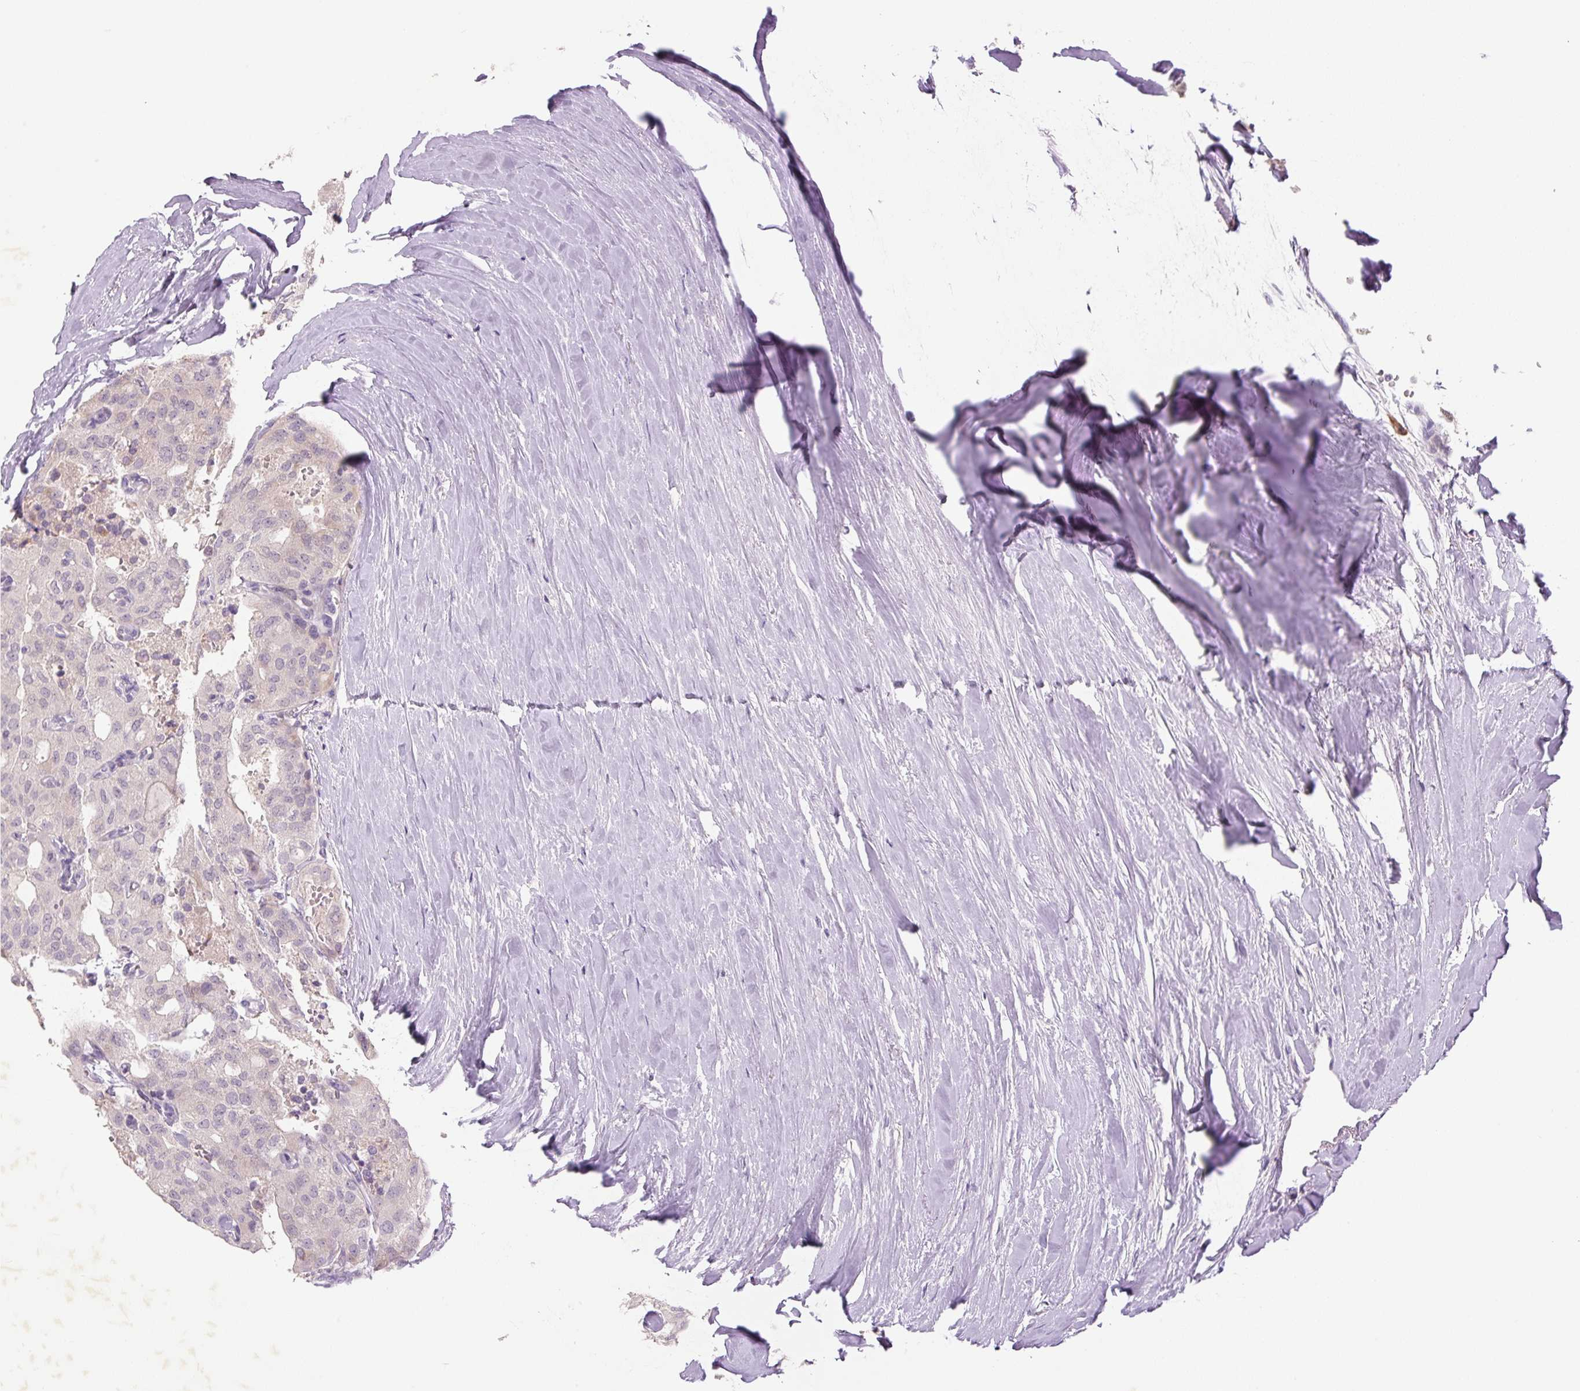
{"staining": {"intensity": "negative", "quantity": "none", "location": "none"}, "tissue": "thyroid cancer", "cell_type": "Tumor cells", "image_type": "cancer", "snomed": [{"axis": "morphology", "description": "Follicular adenoma carcinoma, NOS"}, {"axis": "topography", "description": "Thyroid gland"}], "caption": "The IHC photomicrograph has no significant positivity in tumor cells of thyroid cancer tissue. The staining was performed using DAB to visualize the protein expression in brown, while the nuclei were stained in blue with hematoxylin (Magnification: 20x).", "gene": "TMEM100", "patient": {"sex": "male", "age": 75}}